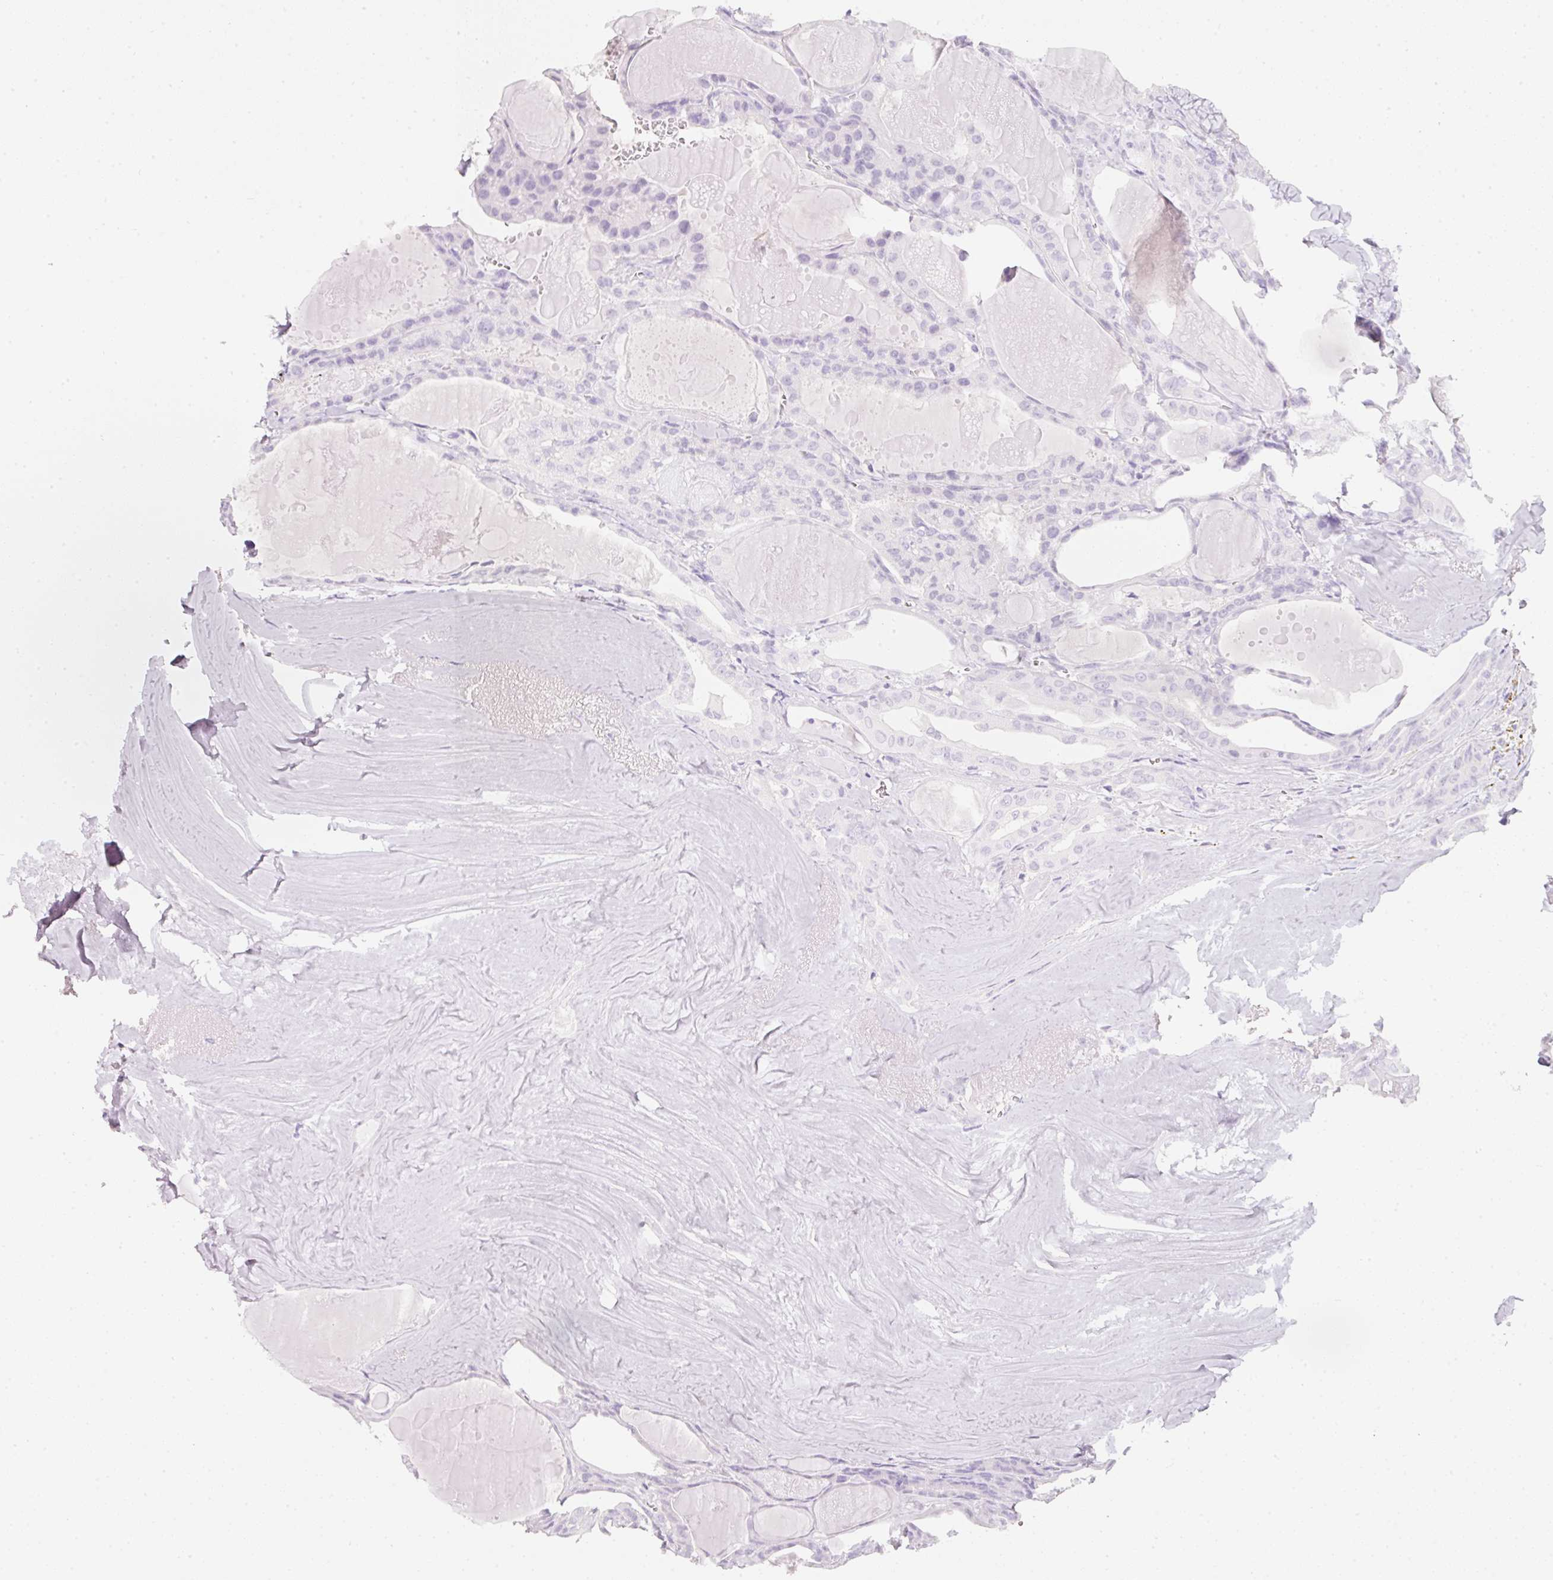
{"staining": {"intensity": "negative", "quantity": "none", "location": "none"}, "tissue": "thyroid cancer", "cell_type": "Tumor cells", "image_type": "cancer", "snomed": [{"axis": "morphology", "description": "Papillary adenocarcinoma, NOS"}, {"axis": "topography", "description": "Thyroid gland"}], "caption": "Thyroid cancer (papillary adenocarcinoma) was stained to show a protein in brown. There is no significant expression in tumor cells. (DAB immunohistochemistry with hematoxylin counter stain).", "gene": "SLC2A2", "patient": {"sex": "male", "age": 52}}